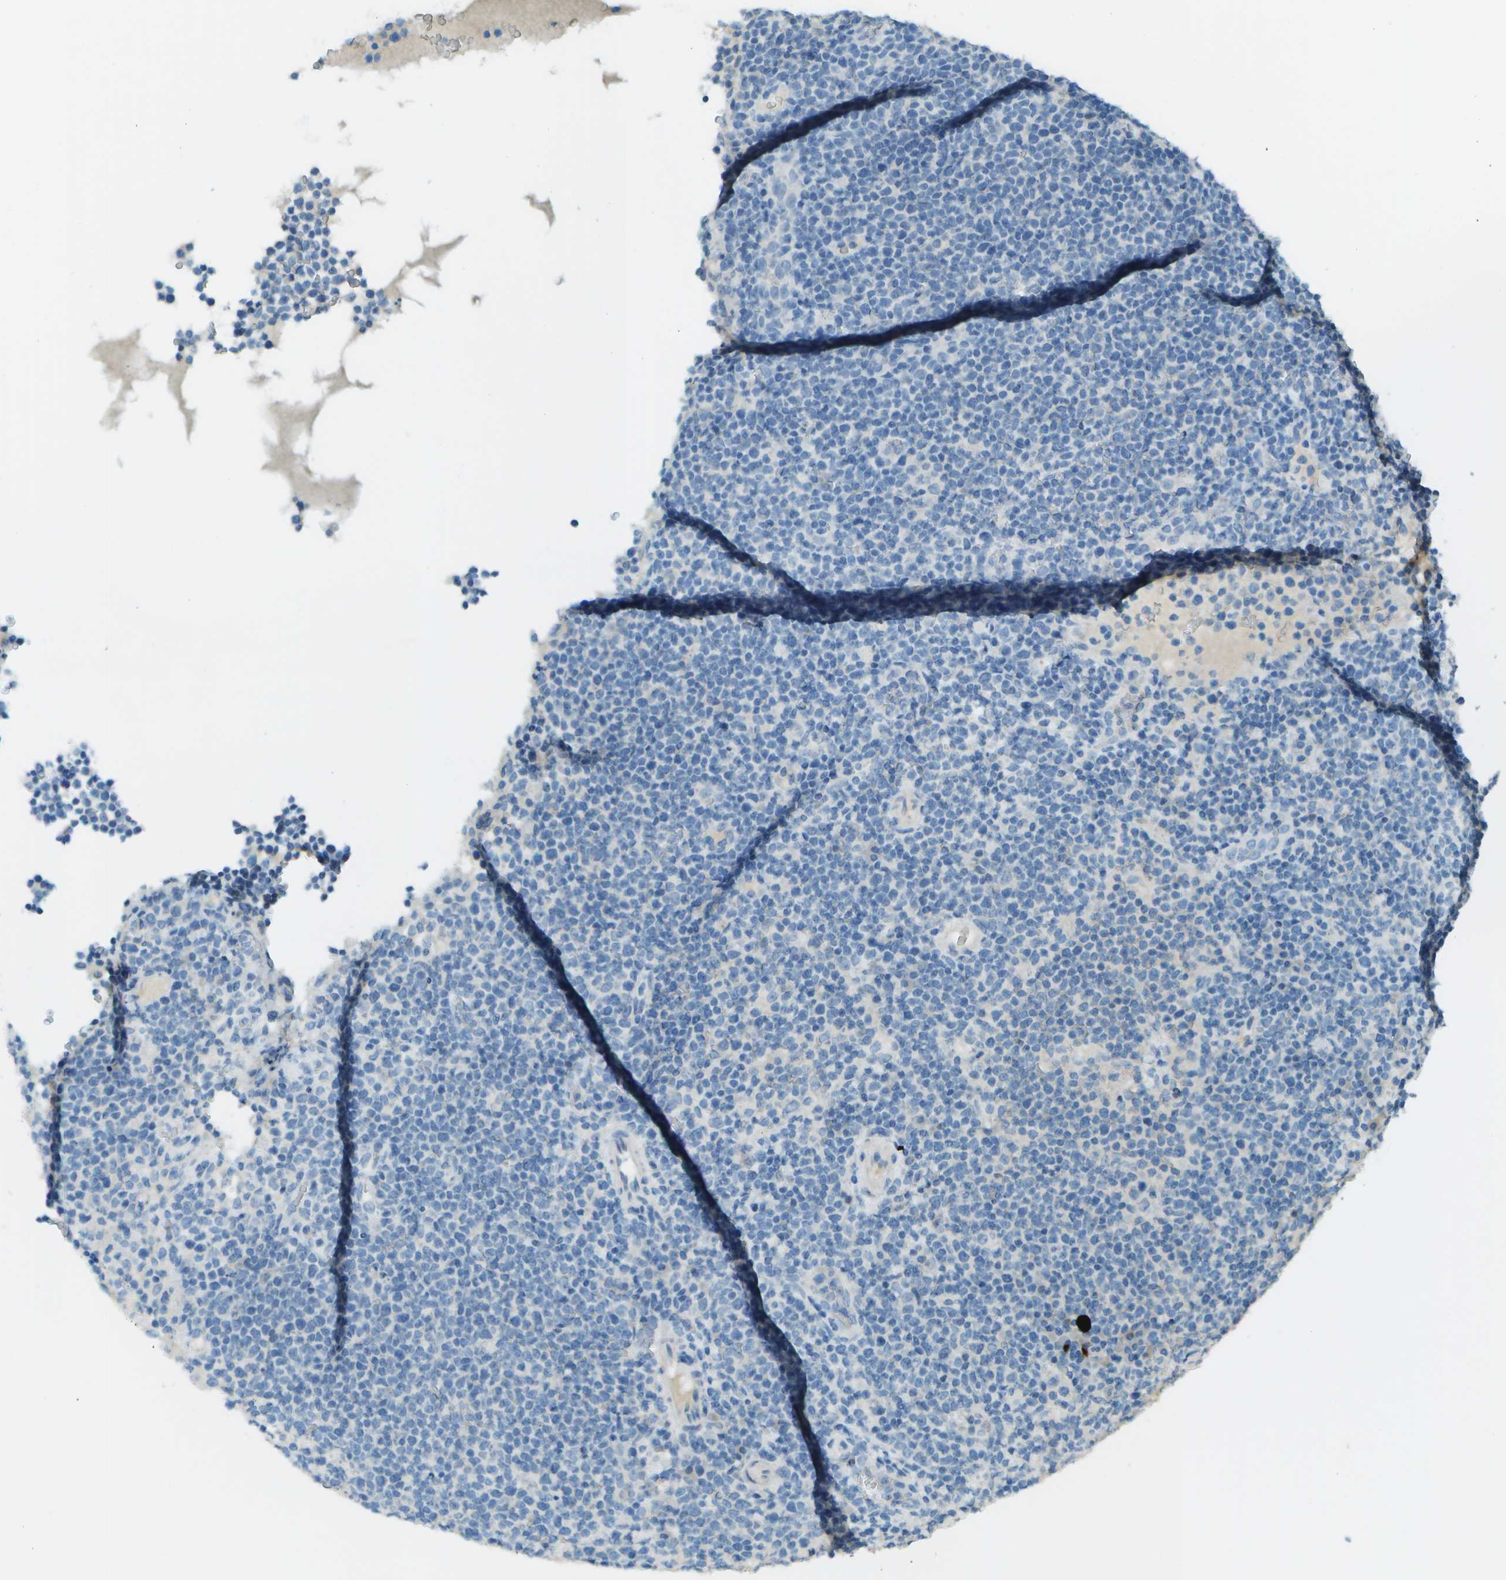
{"staining": {"intensity": "negative", "quantity": "none", "location": "none"}, "tissue": "lymphoma", "cell_type": "Tumor cells", "image_type": "cancer", "snomed": [{"axis": "morphology", "description": "Malignant lymphoma, non-Hodgkin's type, High grade"}, {"axis": "topography", "description": "Lymph node"}], "caption": "Immunohistochemistry (IHC) image of high-grade malignant lymphoma, non-Hodgkin's type stained for a protein (brown), which reveals no expression in tumor cells.", "gene": "LGI2", "patient": {"sex": "male", "age": 61}}